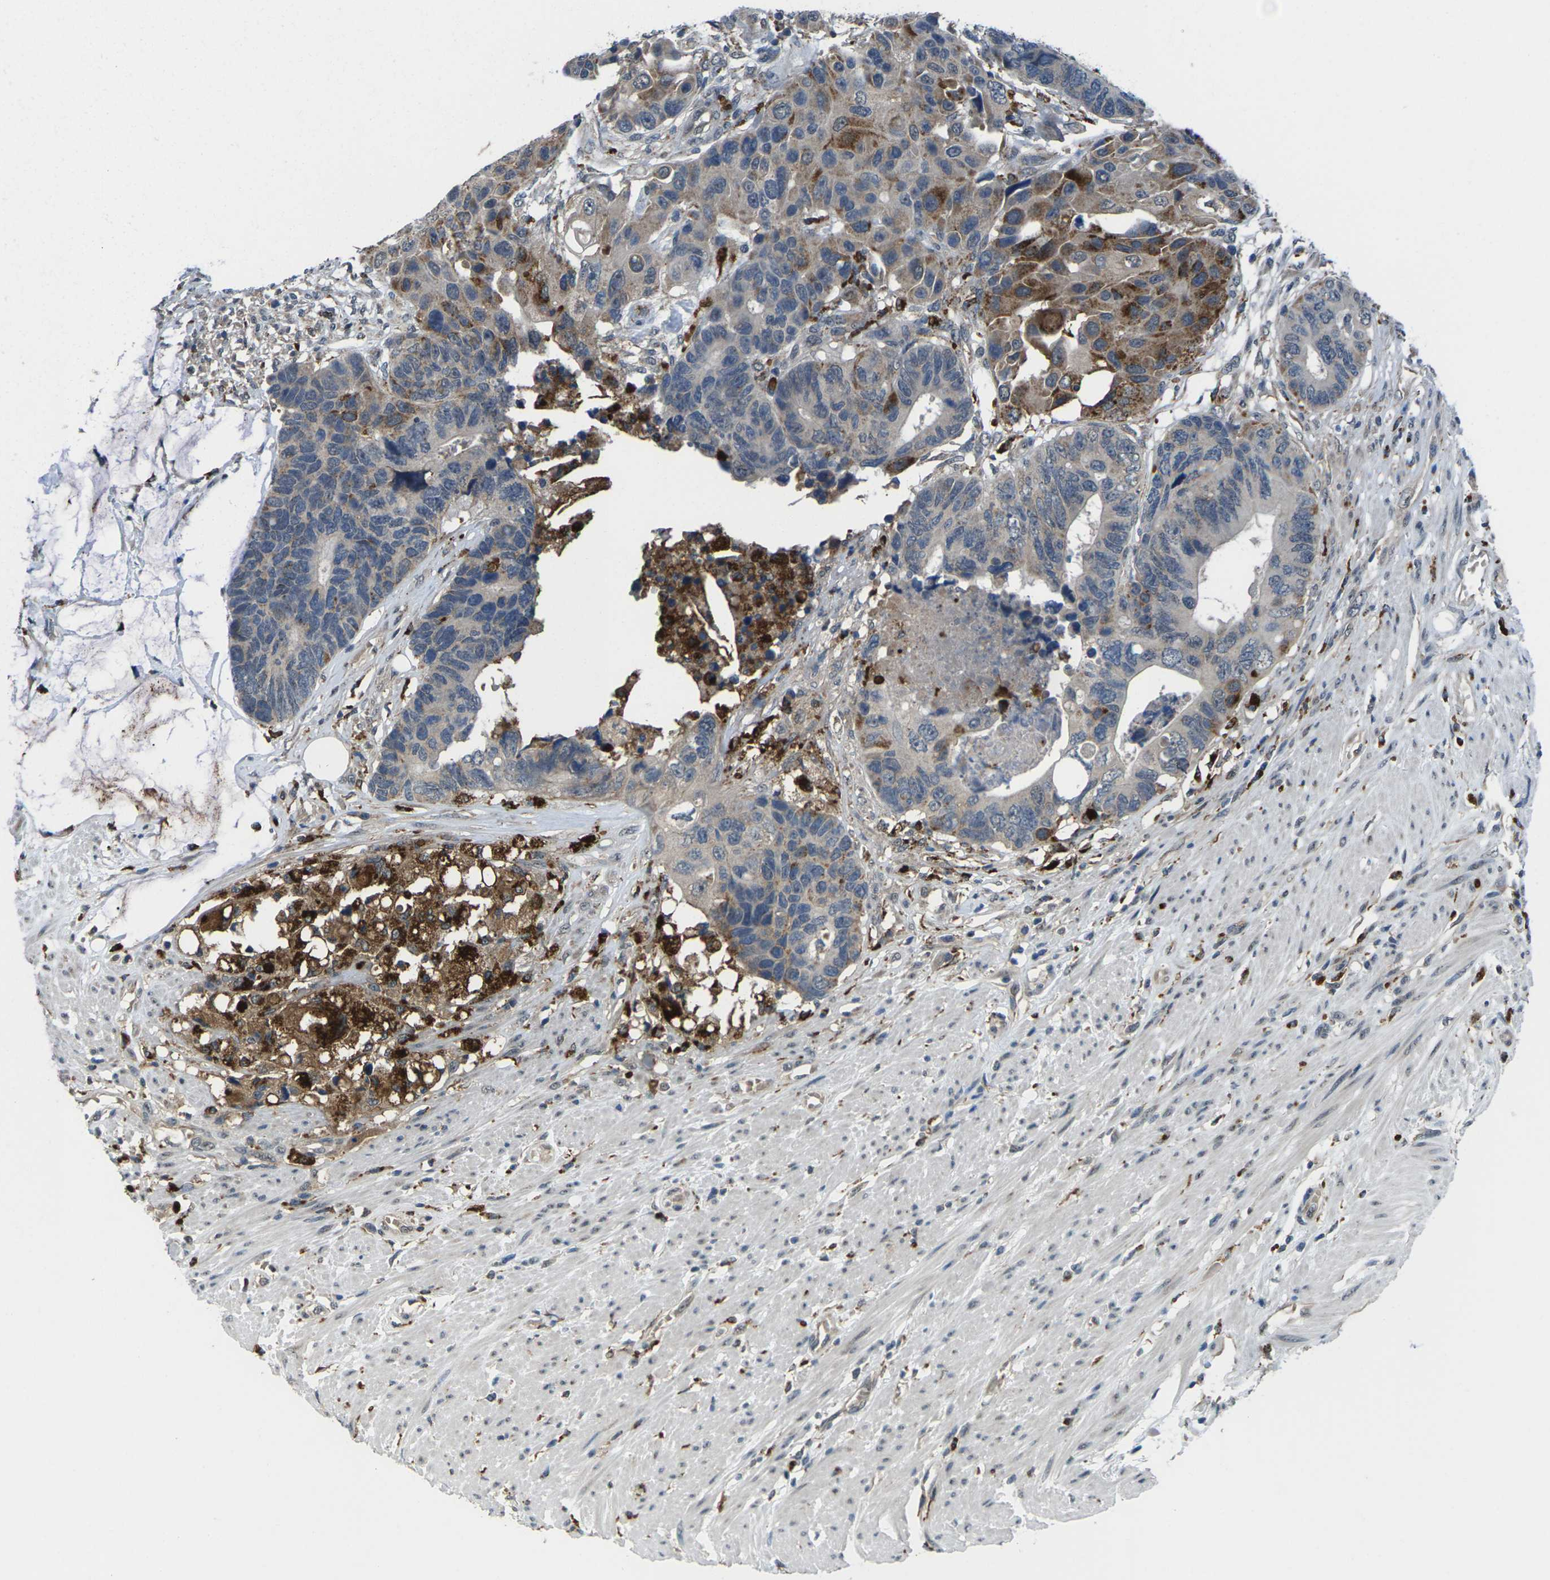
{"staining": {"intensity": "weak", "quantity": "<25%", "location": "cytoplasmic/membranous"}, "tissue": "colorectal cancer", "cell_type": "Tumor cells", "image_type": "cancer", "snomed": [{"axis": "morphology", "description": "Adenocarcinoma, NOS"}, {"axis": "topography", "description": "Rectum"}], "caption": "Human adenocarcinoma (colorectal) stained for a protein using immunohistochemistry (IHC) reveals no staining in tumor cells.", "gene": "SLC31A2", "patient": {"sex": "male", "age": 51}}